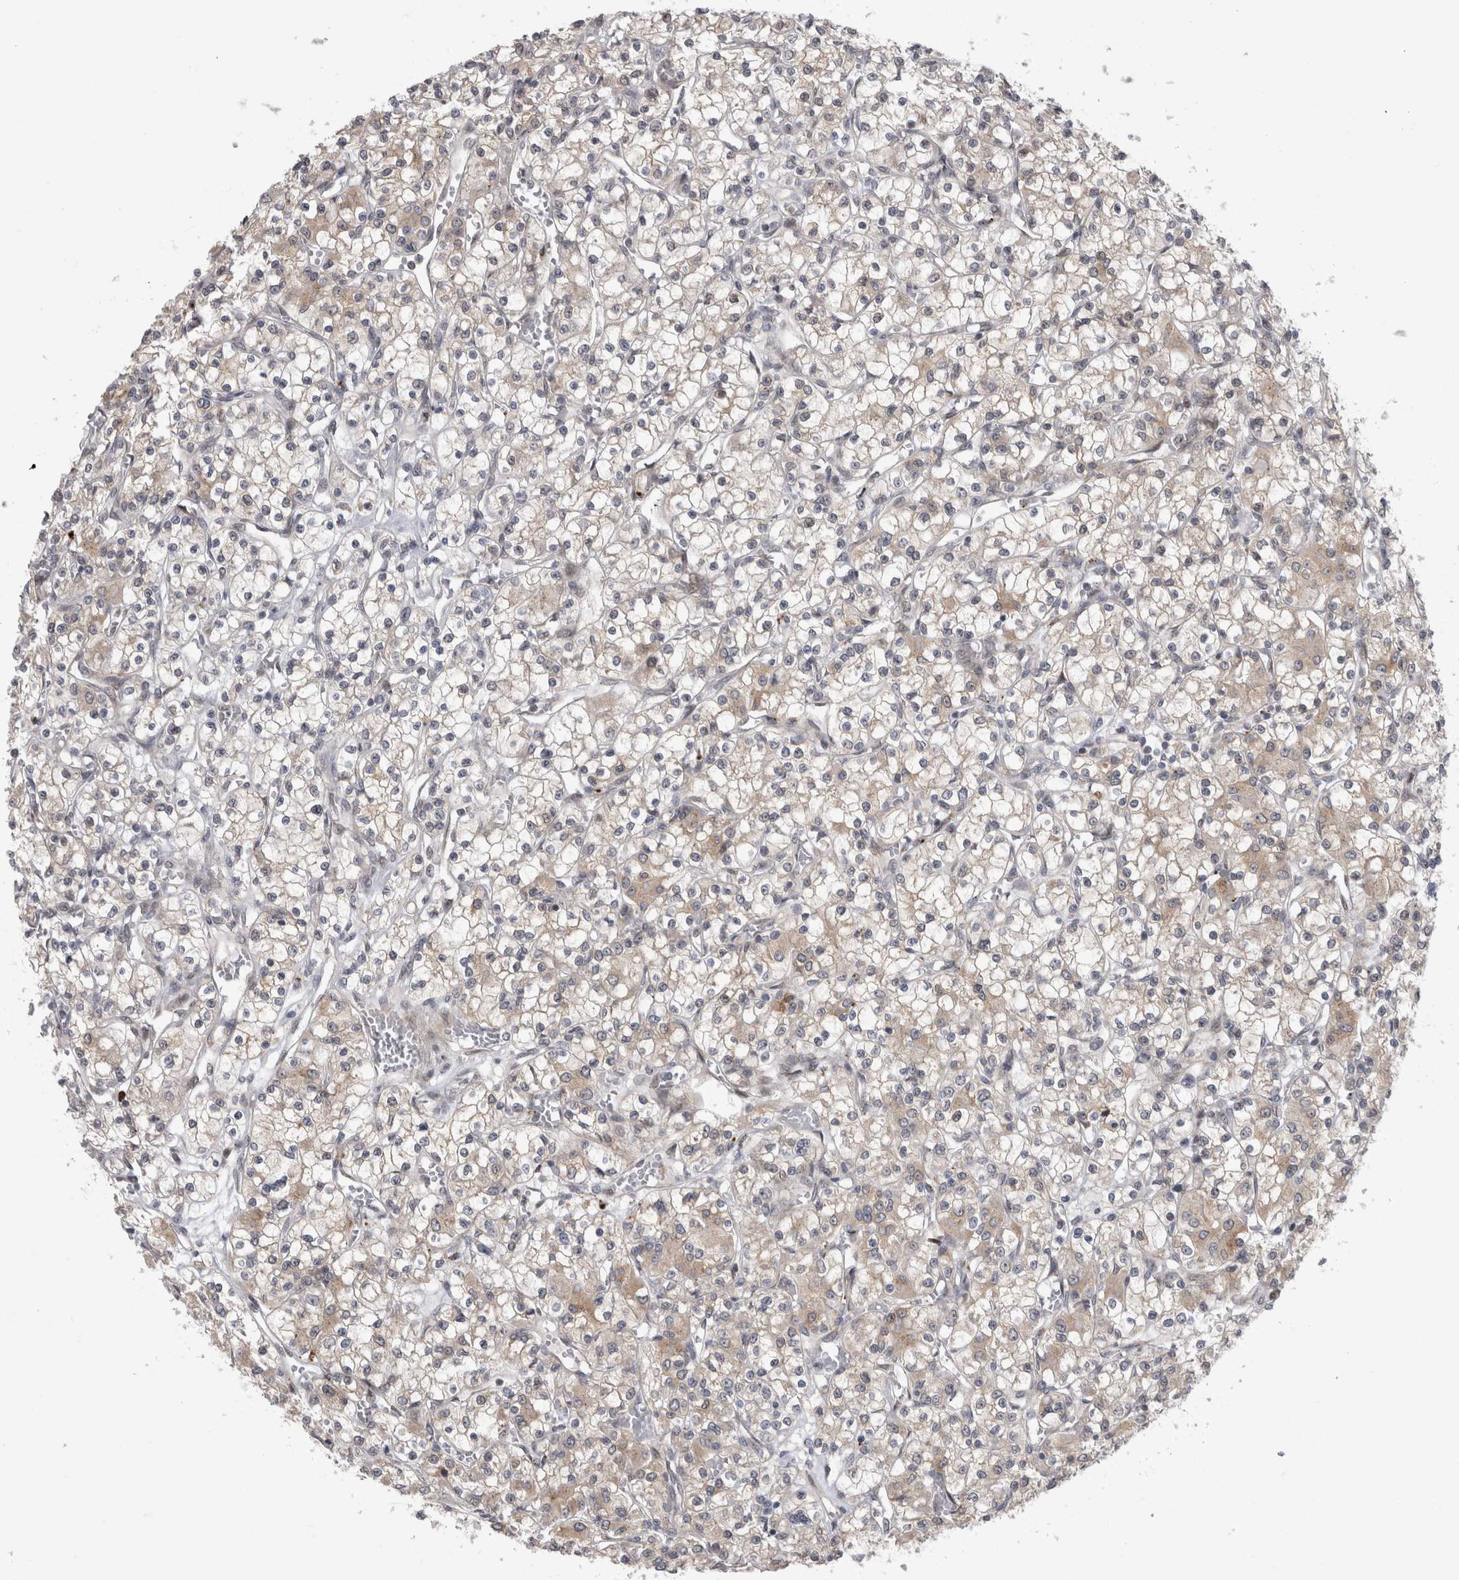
{"staining": {"intensity": "weak", "quantity": "<25%", "location": "cytoplasmic/membranous"}, "tissue": "renal cancer", "cell_type": "Tumor cells", "image_type": "cancer", "snomed": [{"axis": "morphology", "description": "Adenocarcinoma, NOS"}, {"axis": "topography", "description": "Kidney"}], "caption": "A histopathology image of renal cancer stained for a protein displays no brown staining in tumor cells.", "gene": "MTBP", "patient": {"sex": "female", "age": 59}}